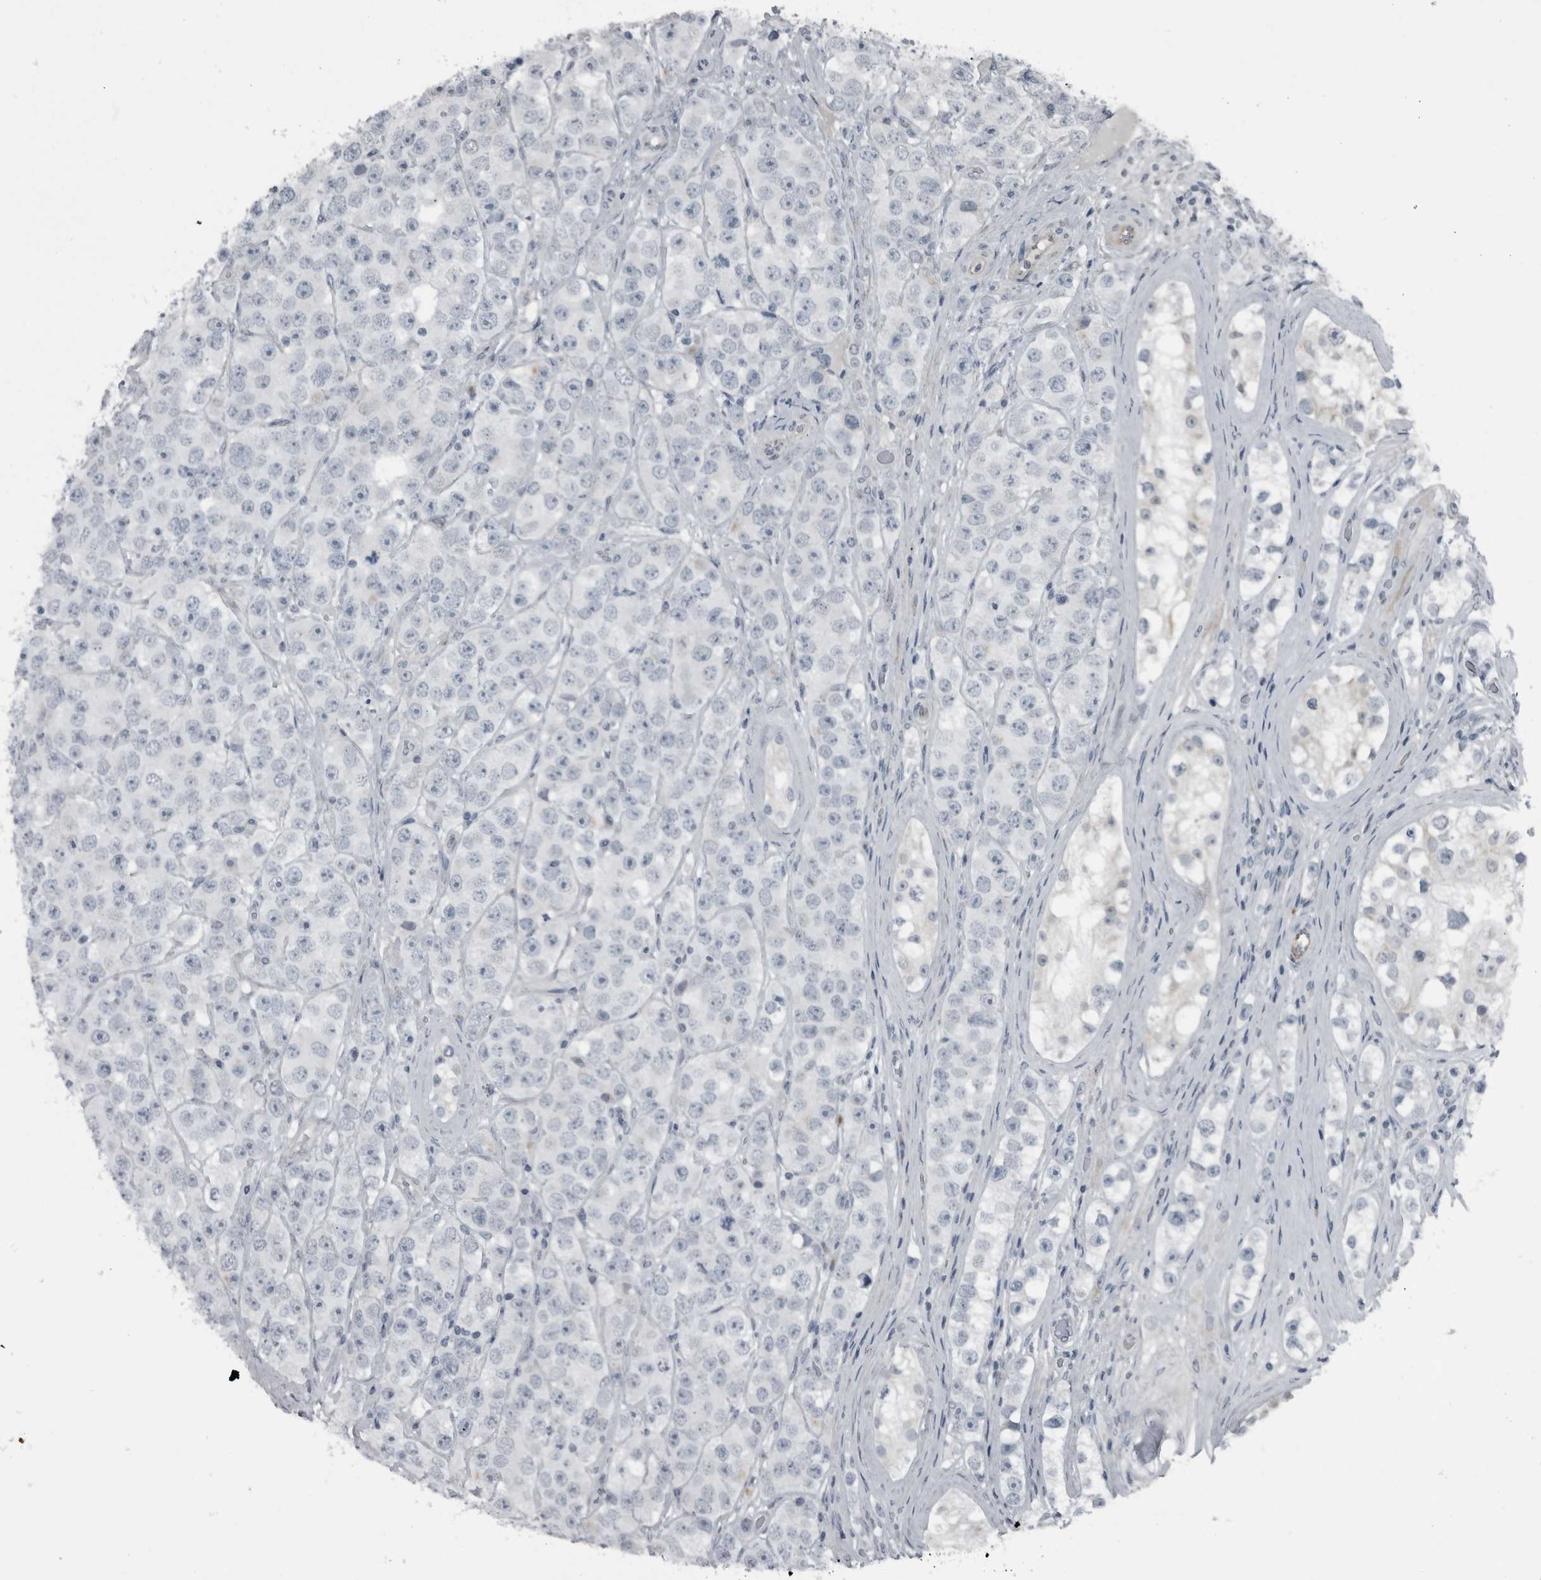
{"staining": {"intensity": "negative", "quantity": "none", "location": "none"}, "tissue": "testis cancer", "cell_type": "Tumor cells", "image_type": "cancer", "snomed": [{"axis": "morphology", "description": "Seminoma, NOS"}, {"axis": "topography", "description": "Testis"}], "caption": "Image shows no significant protein positivity in tumor cells of seminoma (testis).", "gene": "GAK", "patient": {"sex": "male", "age": 28}}